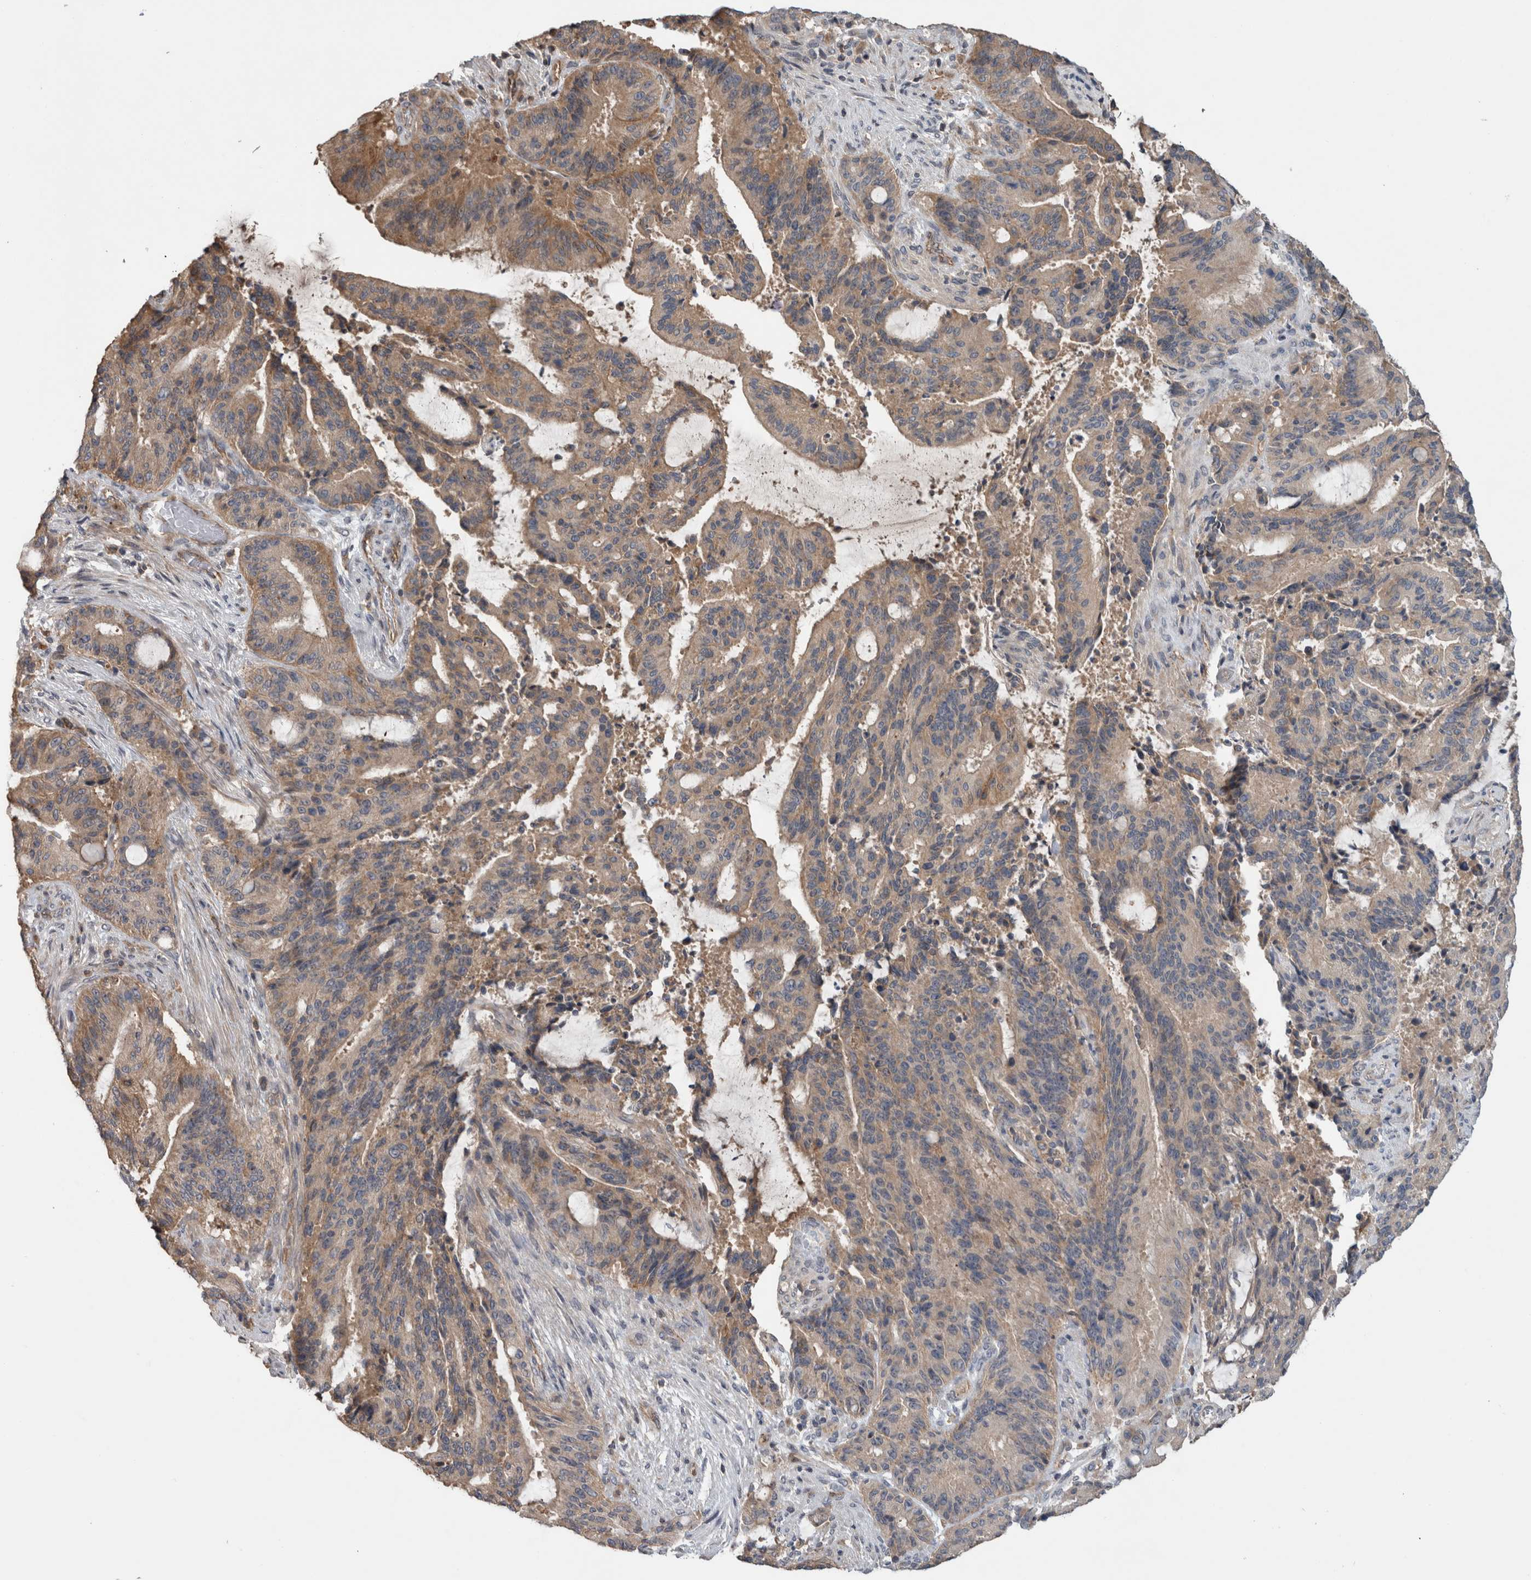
{"staining": {"intensity": "weak", "quantity": "25%-75%", "location": "cytoplasmic/membranous"}, "tissue": "liver cancer", "cell_type": "Tumor cells", "image_type": "cancer", "snomed": [{"axis": "morphology", "description": "Normal tissue, NOS"}, {"axis": "morphology", "description": "Cholangiocarcinoma"}, {"axis": "topography", "description": "Liver"}, {"axis": "topography", "description": "Peripheral nerve tissue"}], "caption": "A brown stain shows weak cytoplasmic/membranous positivity of a protein in cholangiocarcinoma (liver) tumor cells.", "gene": "TARBP1", "patient": {"sex": "female", "age": 73}}